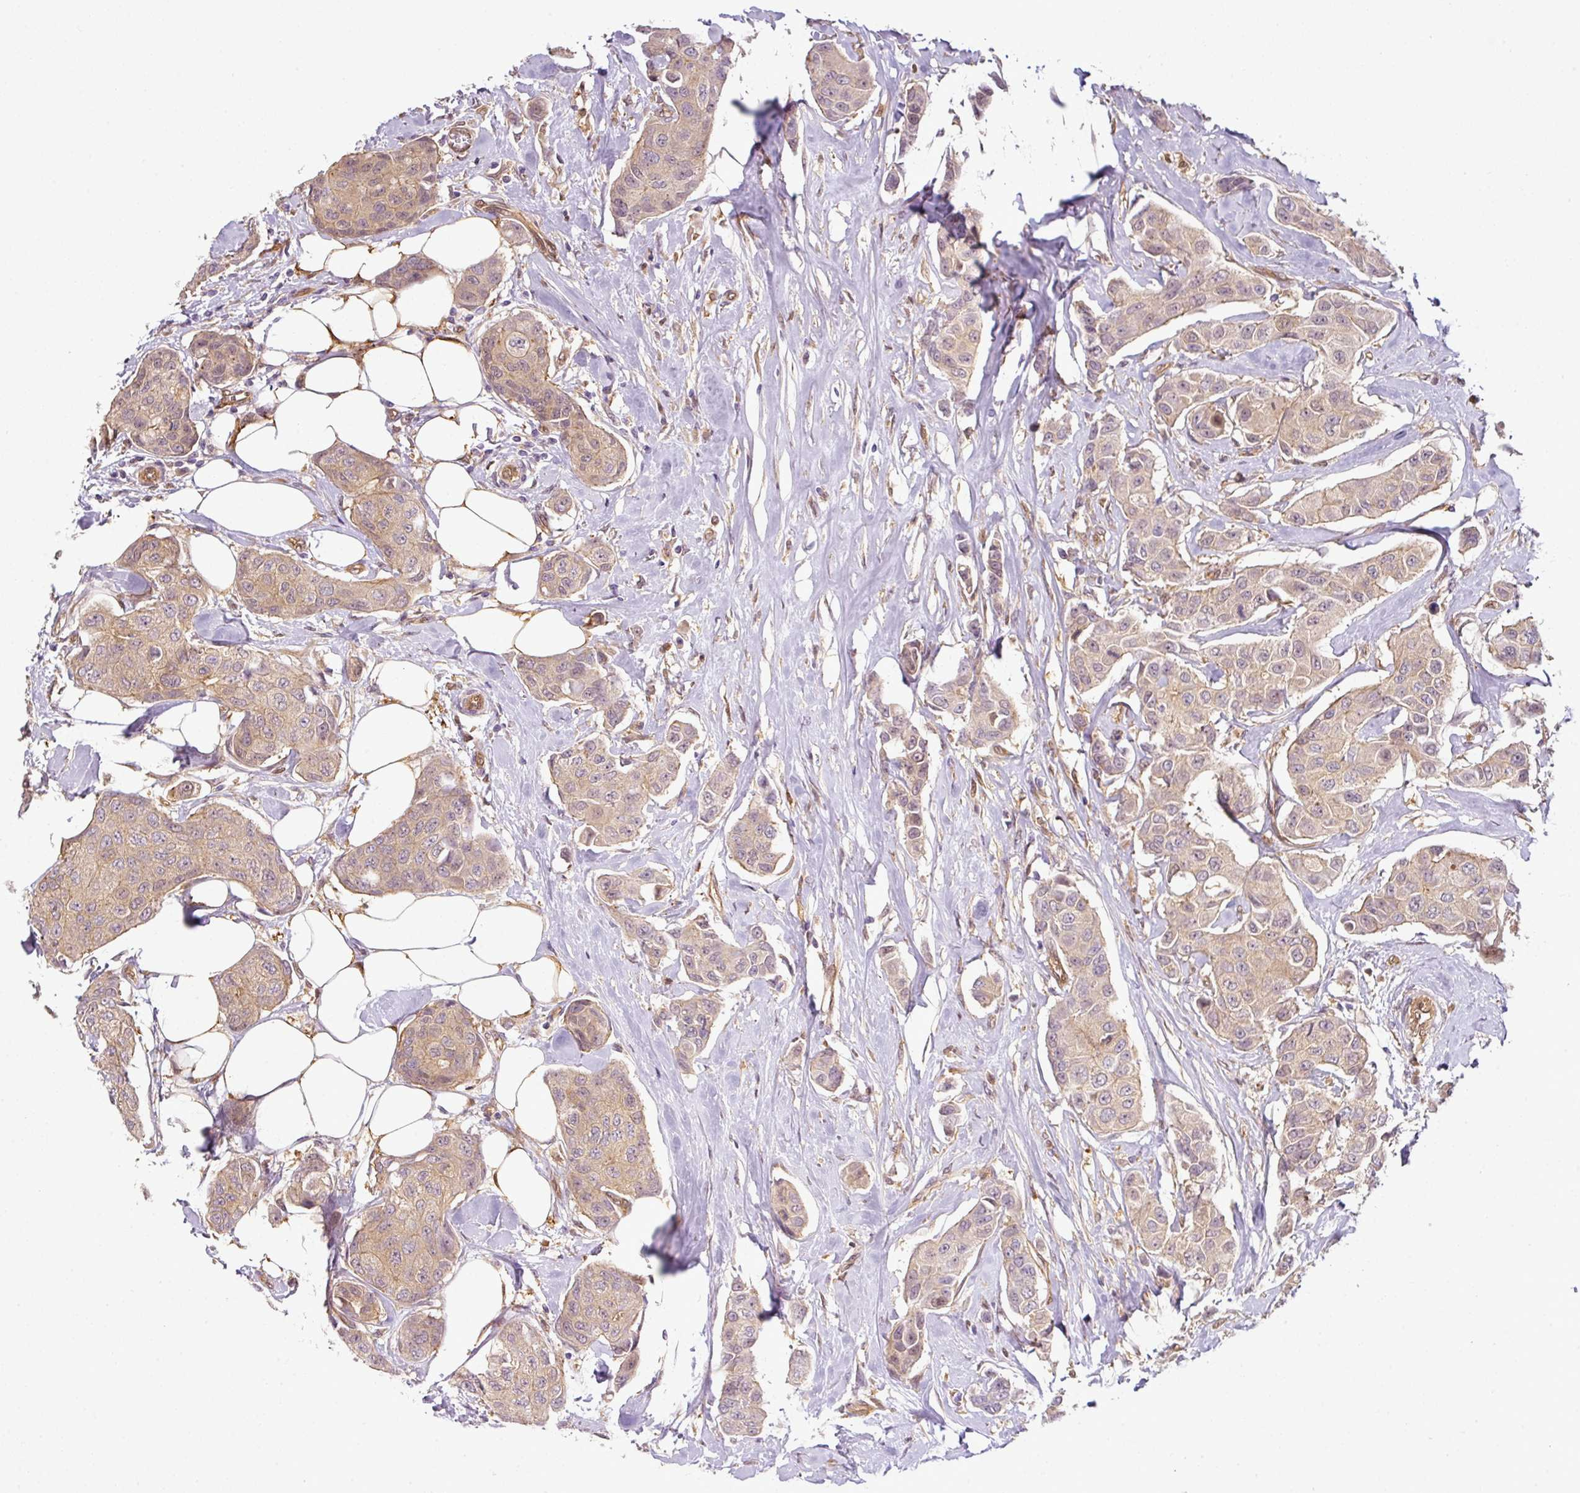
{"staining": {"intensity": "moderate", "quantity": "25%-75%", "location": "cytoplasmic/membranous"}, "tissue": "breast cancer", "cell_type": "Tumor cells", "image_type": "cancer", "snomed": [{"axis": "morphology", "description": "Duct carcinoma"}, {"axis": "topography", "description": "Breast"}, {"axis": "topography", "description": "Lymph node"}], "caption": "Tumor cells demonstrate medium levels of moderate cytoplasmic/membranous staining in about 25%-75% of cells in breast infiltrating ductal carcinoma. (DAB (3,3'-diaminobenzidine) IHC, brown staining for protein, blue staining for nuclei).", "gene": "ANKRD18A", "patient": {"sex": "female", "age": 80}}